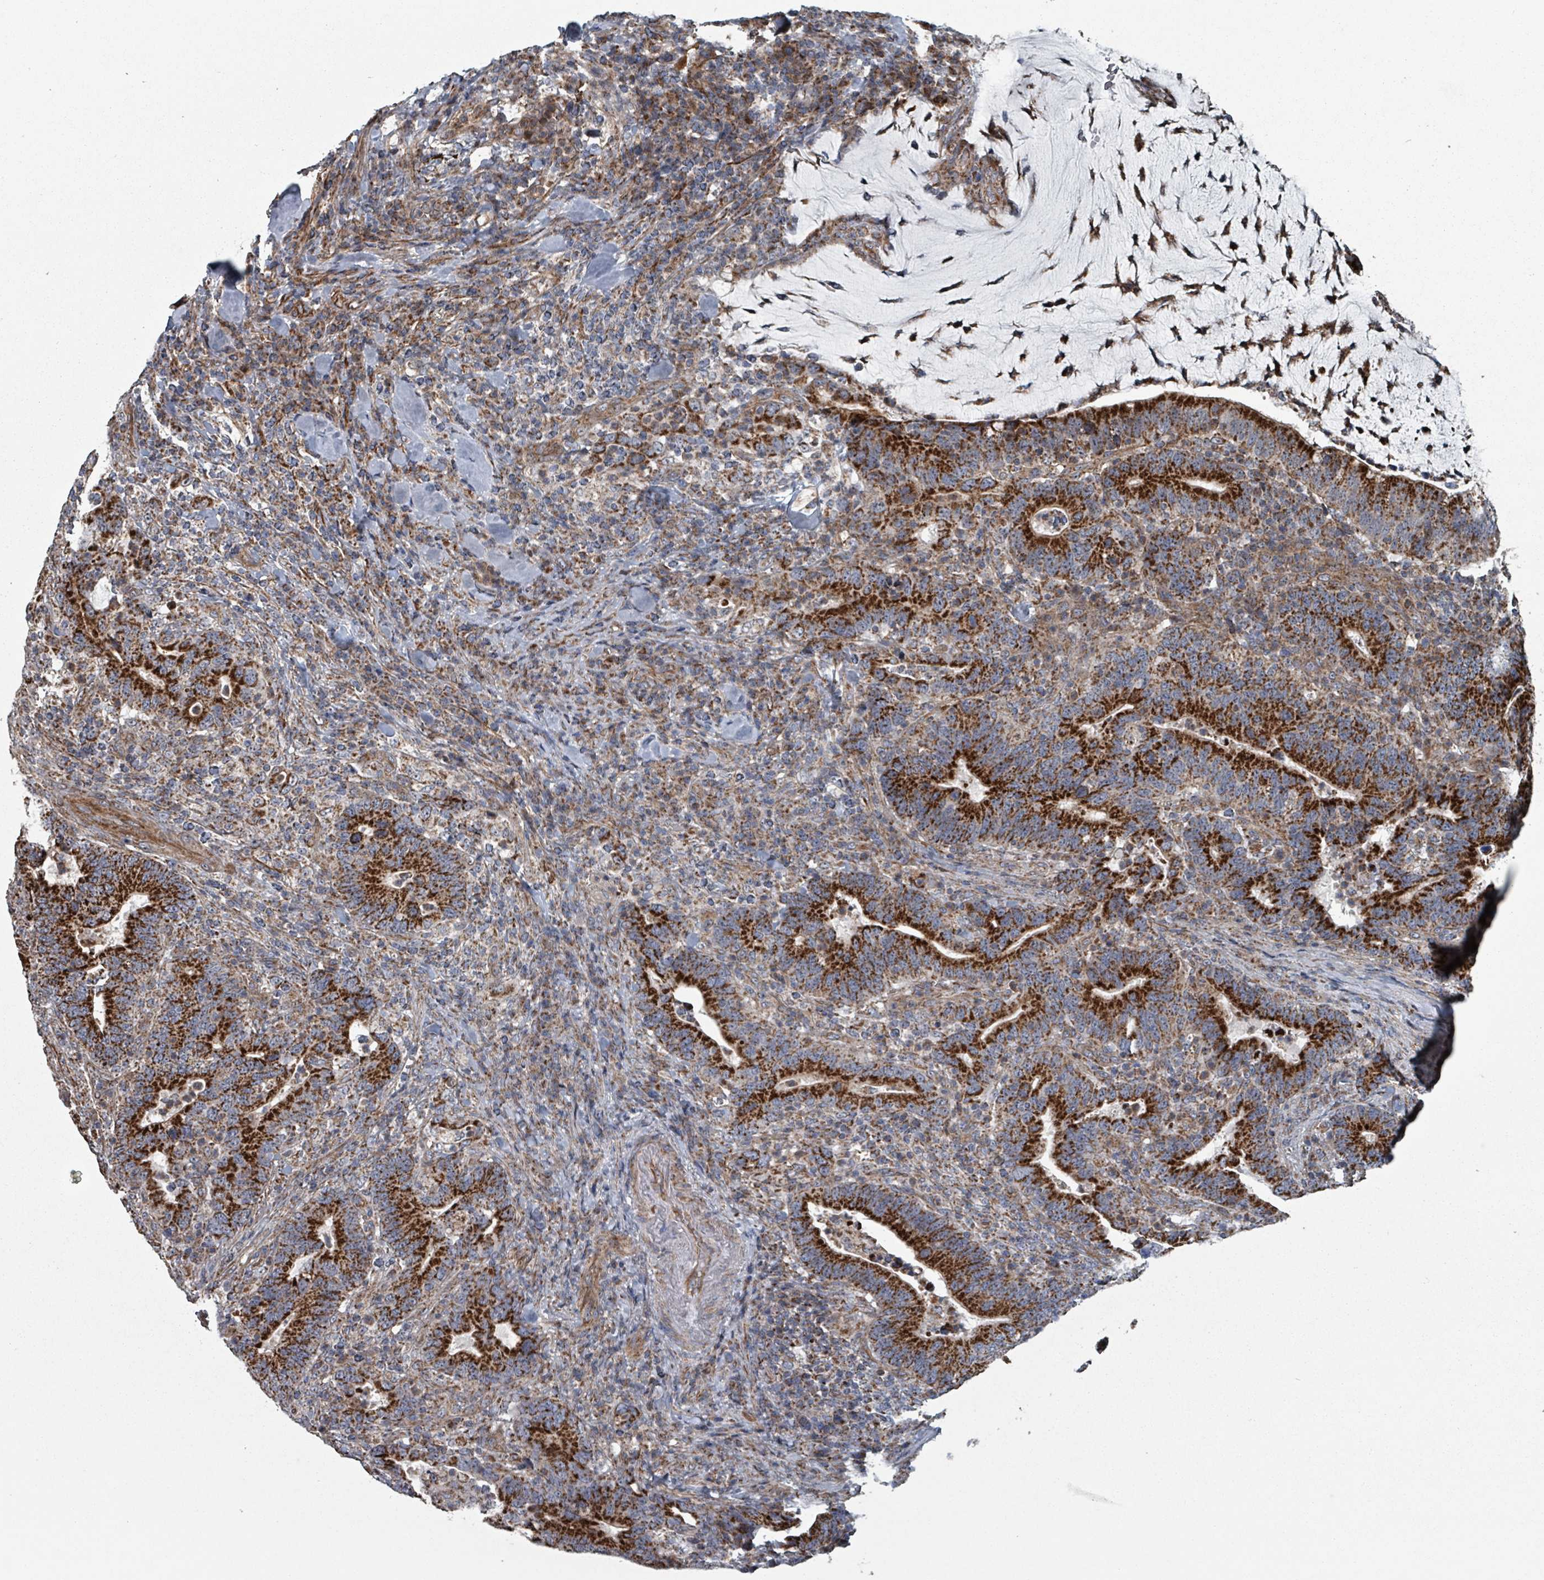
{"staining": {"intensity": "strong", "quantity": ">75%", "location": "cytoplasmic/membranous"}, "tissue": "colorectal cancer", "cell_type": "Tumor cells", "image_type": "cancer", "snomed": [{"axis": "morphology", "description": "Adenocarcinoma, NOS"}, {"axis": "topography", "description": "Colon"}], "caption": "Adenocarcinoma (colorectal) stained with DAB (3,3'-diaminobenzidine) immunohistochemistry exhibits high levels of strong cytoplasmic/membranous expression in approximately >75% of tumor cells. The staining is performed using DAB (3,3'-diaminobenzidine) brown chromogen to label protein expression. The nuclei are counter-stained blue using hematoxylin.", "gene": "MRPL4", "patient": {"sex": "female", "age": 66}}